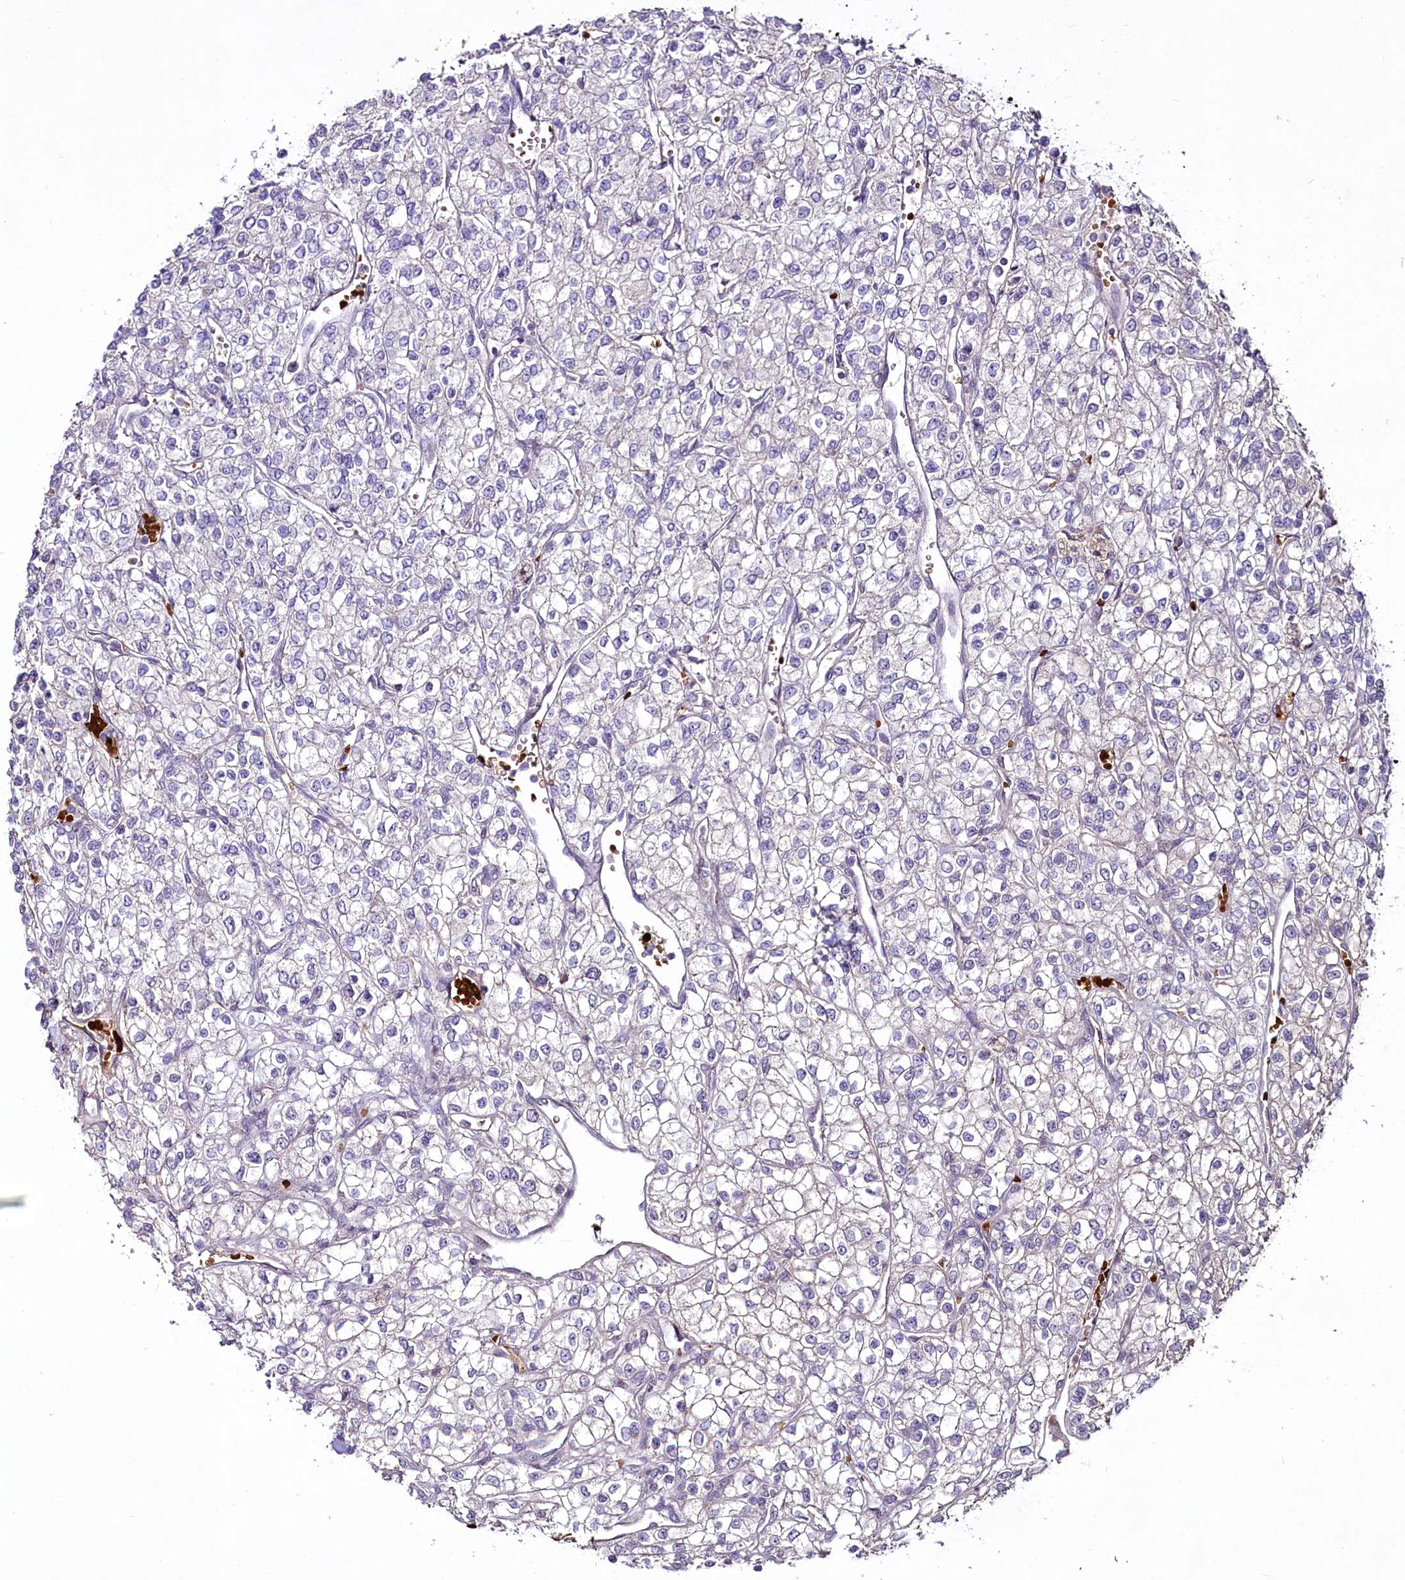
{"staining": {"intensity": "negative", "quantity": "none", "location": "none"}, "tissue": "renal cancer", "cell_type": "Tumor cells", "image_type": "cancer", "snomed": [{"axis": "morphology", "description": "Adenocarcinoma, NOS"}, {"axis": "topography", "description": "Kidney"}], "caption": "Immunohistochemistry (IHC) micrograph of human renal cancer stained for a protein (brown), which demonstrates no expression in tumor cells.", "gene": "SUSD3", "patient": {"sex": "male", "age": 80}}